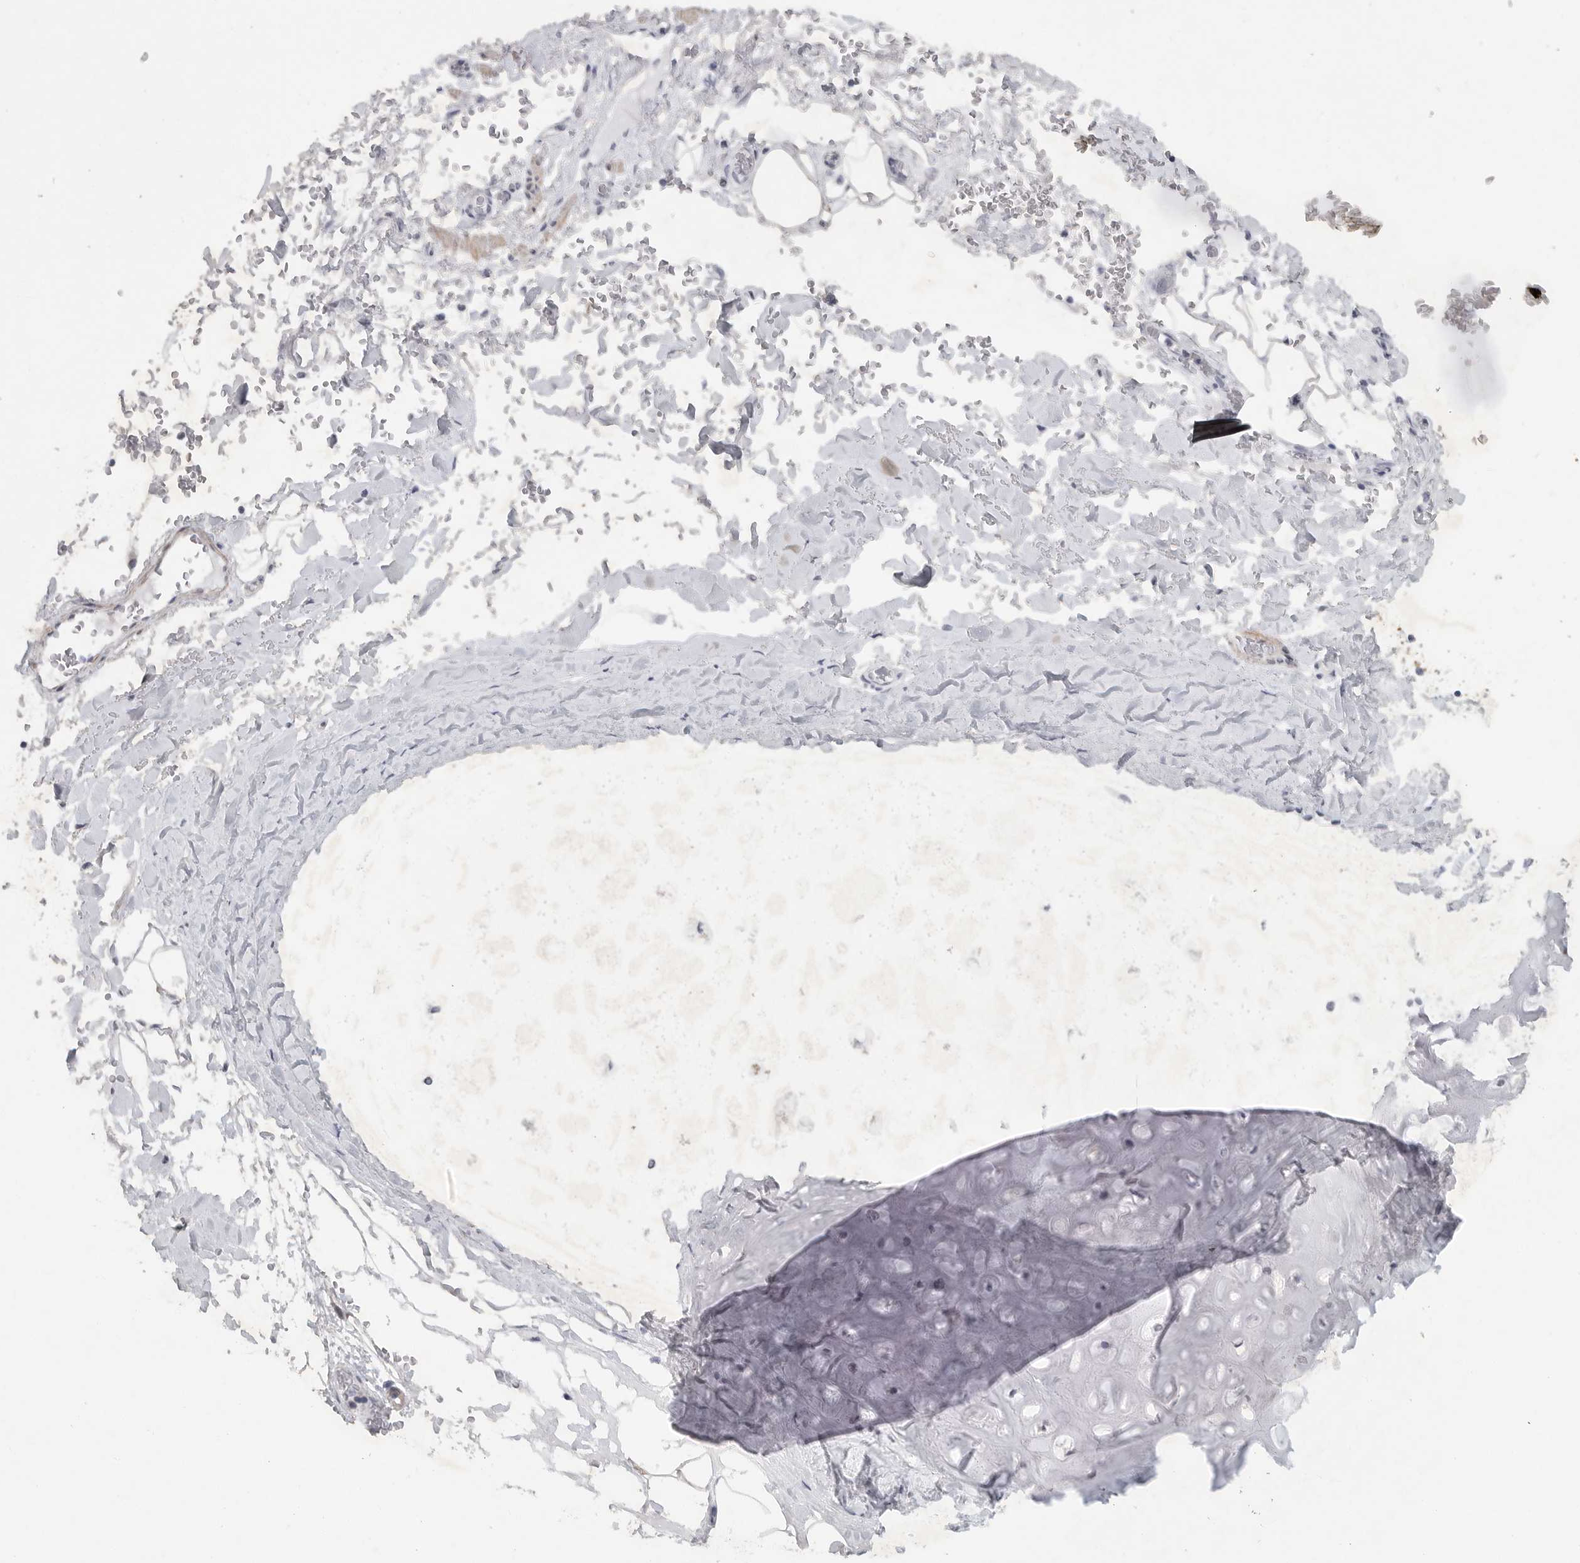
{"staining": {"intensity": "negative", "quantity": "none", "location": "none"}, "tissue": "adipose tissue", "cell_type": "Adipocytes", "image_type": "normal", "snomed": [{"axis": "morphology", "description": "Normal tissue, NOS"}, {"axis": "topography", "description": "Cartilage tissue"}], "caption": "Immunohistochemistry (IHC) photomicrograph of normal adipose tissue: human adipose tissue stained with DAB (3,3'-diaminobenzidine) reveals no significant protein staining in adipocytes. (IHC, brightfield microscopy, high magnification).", "gene": "TNR", "patient": {"sex": "female", "age": 63}}